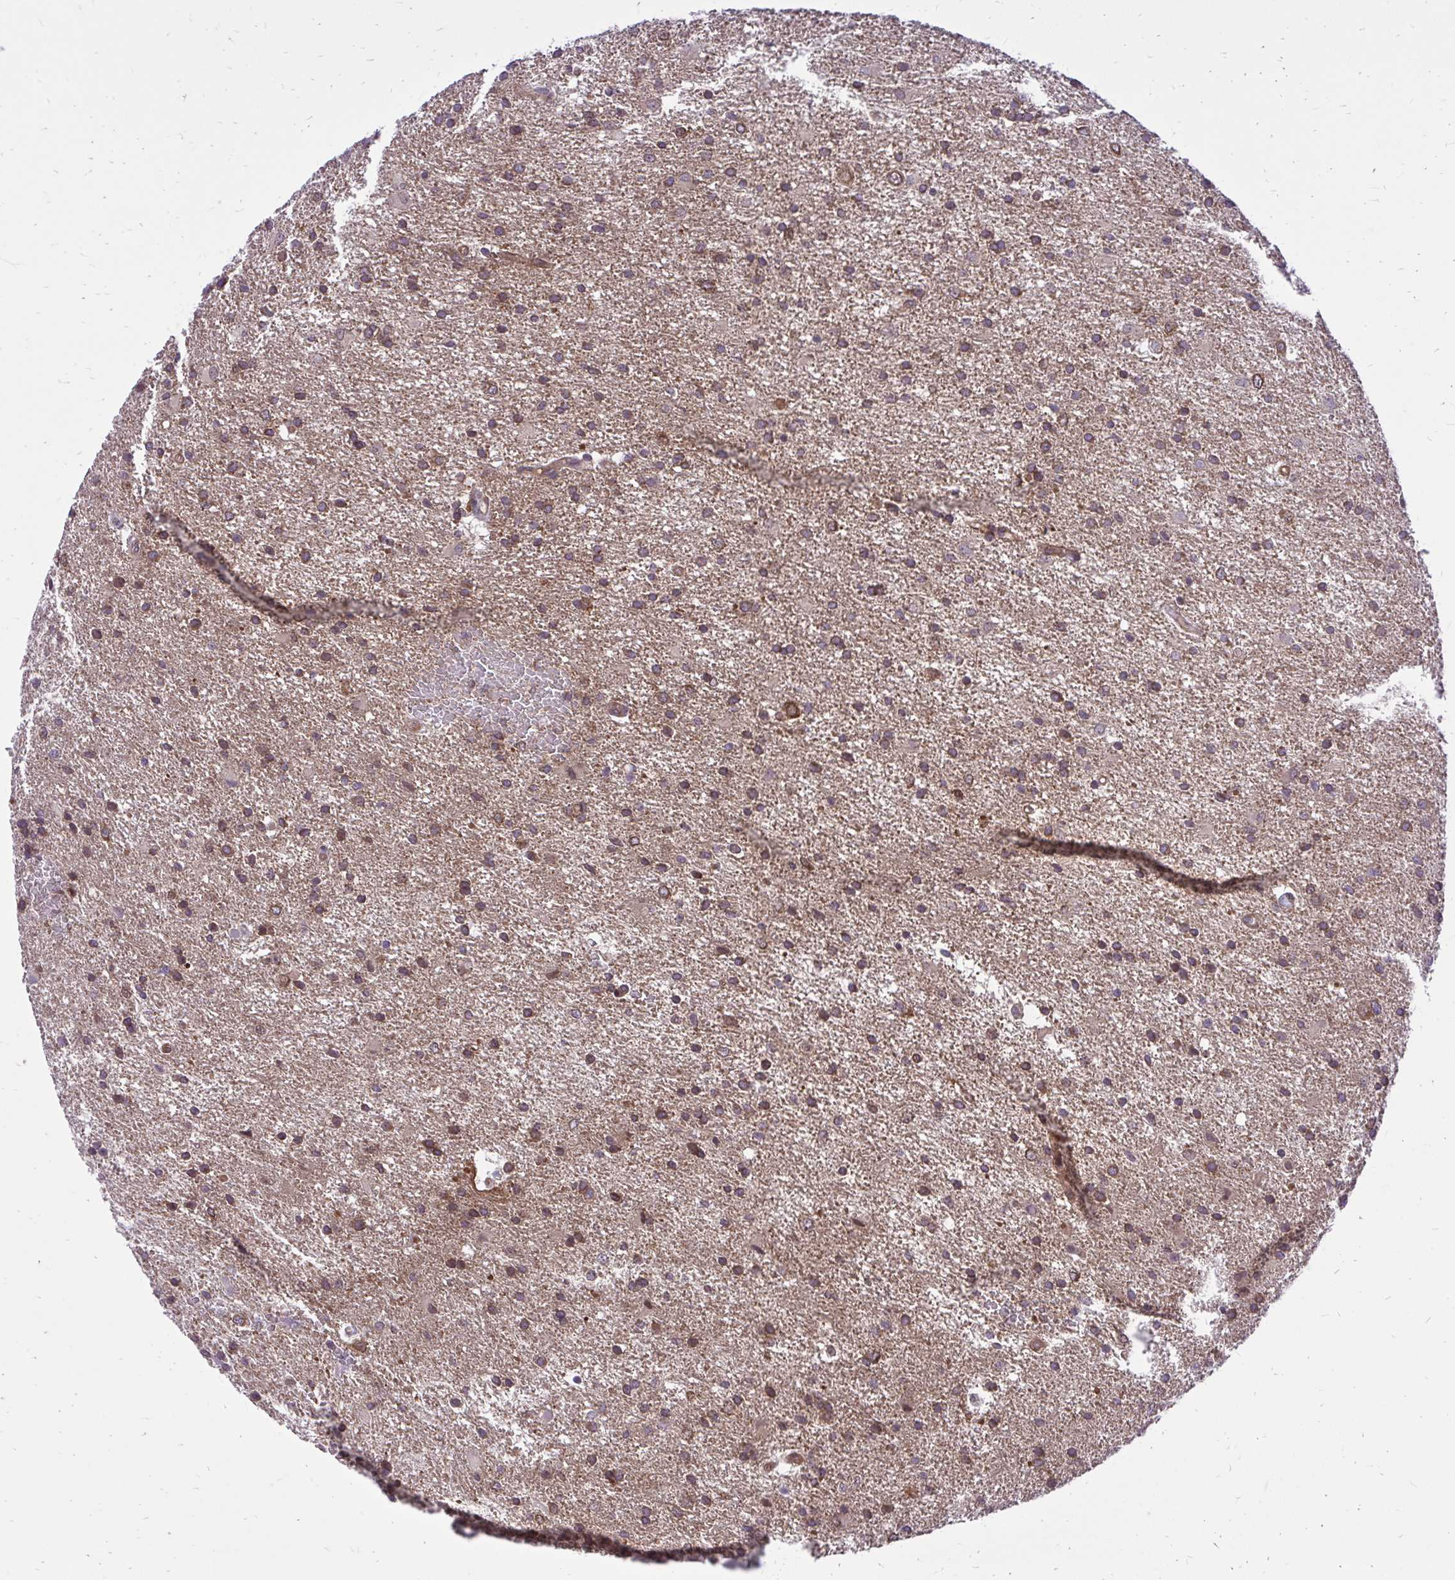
{"staining": {"intensity": "moderate", "quantity": ">75%", "location": "cytoplasmic/membranous"}, "tissue": "glioma", "cell_type": "Tumor cells", "image_type": "cancer", "snomed": [{"axis": "morphology", "description": "Glioma, malignant, High grade"}, {"axis": "topography", "description": "Brain"}], "caption": "This micrograph reveals immunohistochemistry (IHC) staining of malignant high-grade glioma, with medium moderate cytoplasmic/membranous staining in about >75% of tumor cells.", "gene": "PPP5C", "patient": {"sex": "male", "age": 68}}